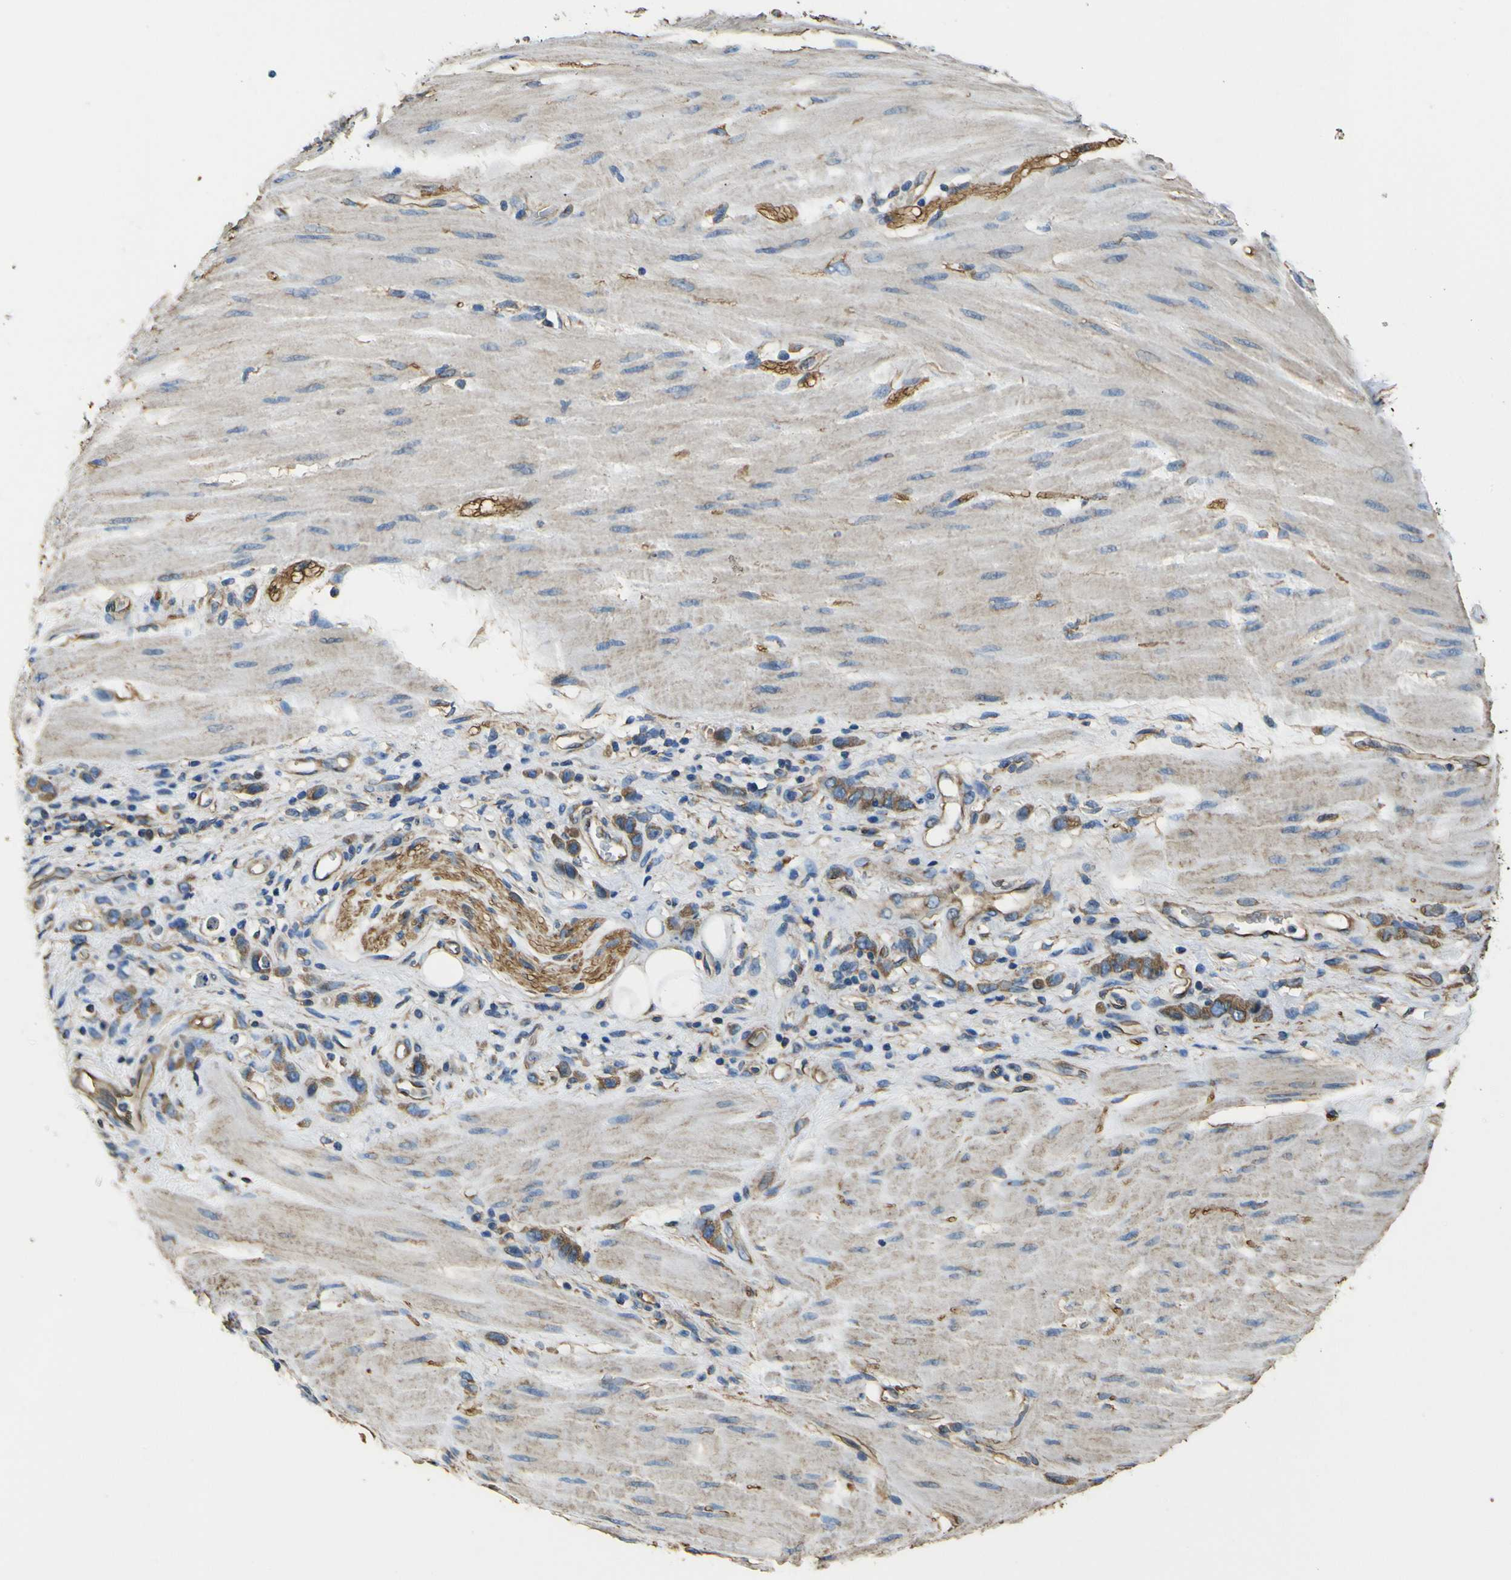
{"staining": {"intensity": "moderate", "quantity": ">75%", "location": "cytoplasmic/membranous"}, "tissue": "stomach cancer", "cell_type": "Tumor cells", "image_type": "cancer", "snomed": [{"axis": "morphology", "description": "Adenocarcinoma, NOS"}, {"axis": "topography", "description": "Stomach"}], "caption": "Immunohistochemistry staining of stomach cancer (adenocarcinoma), which exhibits medium levels of moderate cytoplasmic/membranous expression in about >75% of tumor cells indicating moderate cytoplasmic/membranous protein expression. The staining was performed using DAB (brown) for protein detection and nuclei were counterstained in hematoxylin (blue).", "gene": "TUBB", "patient": {"sex": "male", "age": 82}}